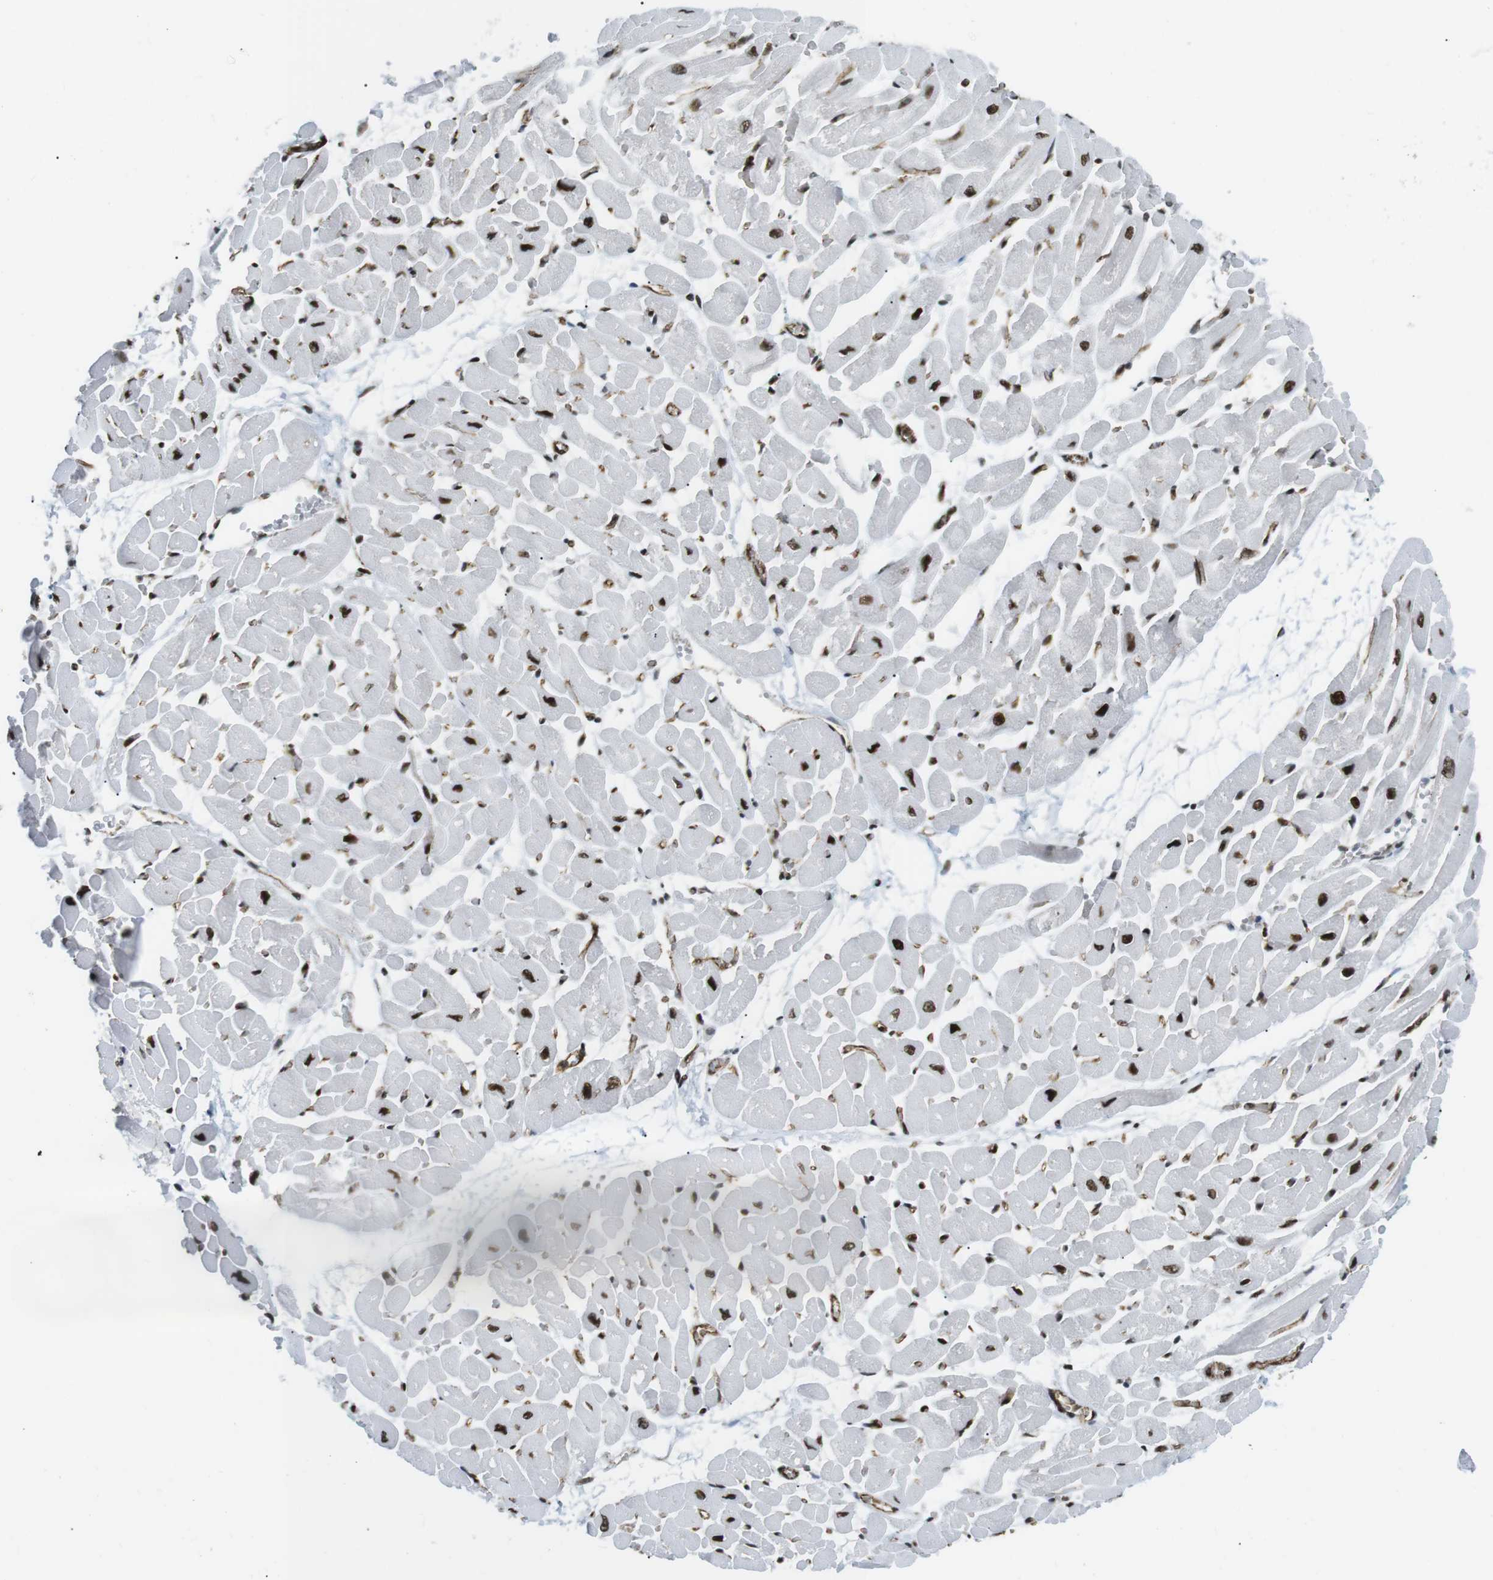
{"staining": {"intensity": "strong", "quantity": ">75%", "location": "nuclear"}, "tissue": "heart muscle", "cell_type": "Cardiomyocytes", "image_type": "normal", "snomed": [{"axis": "morphology", "description": "Normal tissue, NOS"}, {"axis": "topography", "description": "Heart"}], "caption": "DAB (3,3'-diaminobenzidine) immunohistochemical staining of benign human heart muscle demonstrates strong nuclear protein positivity in approximately >75% of cardiomyocytes.", "gene": "ARID1A", "patient": {"sex": "male", "age": 45}}